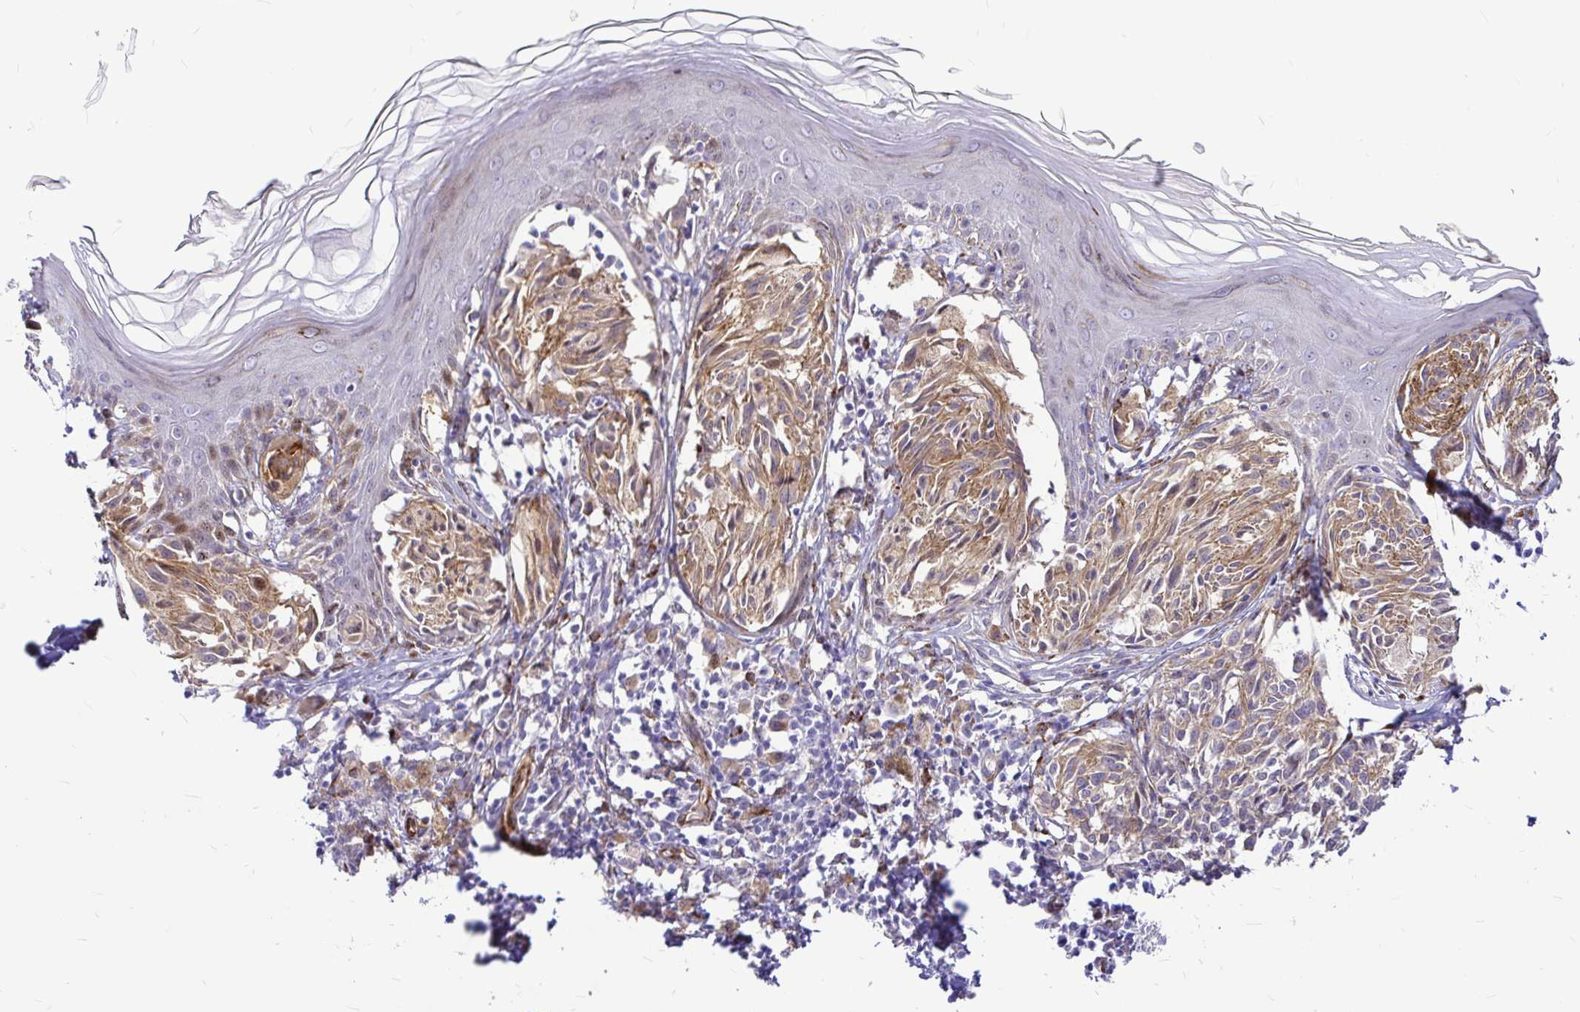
{"staining": {"intensity": "moderate", "quantity": ">75%", "location": "cytoplasmic/membranous"}, "tissue": "melanoma", "cell_type": "Tumor cells", "image_type": "cancer", "snomed": [{"axis": "morphology", "description": "Malignant melanoma, NOS"}, {"axis": "topography", "description": "Skin"}], "caption": "Immunohistochemistry (DAB (3,3'-diaminobenzidine)) staining of human malignant melanoma reveals moderate cytoplasmic/membranous protein expression in approximately >75% of tumor cells.", "gene": "GABBR2", "patient": {"sex": "female", "age": 38}}